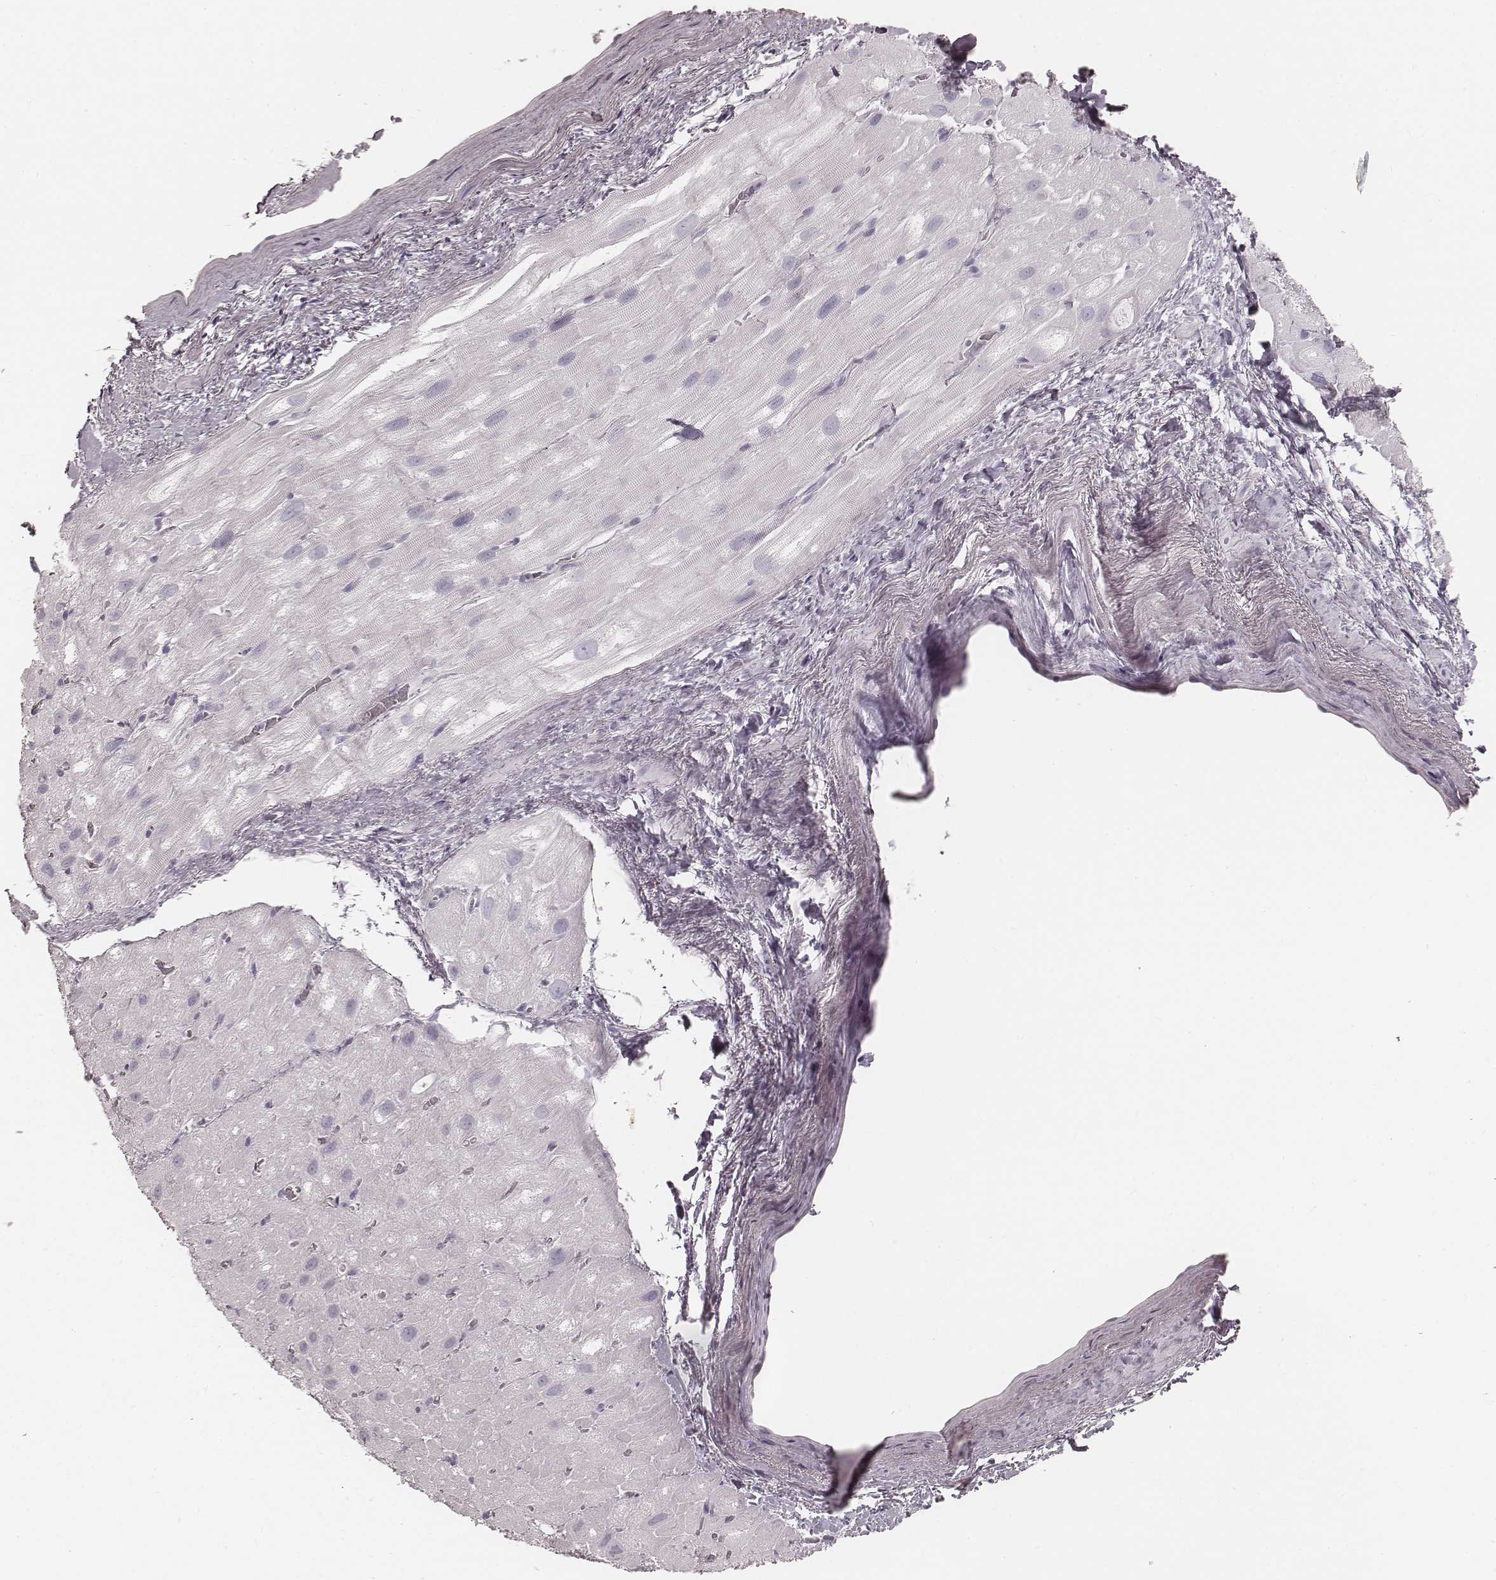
{"staining": {"intensity": "negative", "quantity": "none", "location": "none"}, "tissue": "heart muscle", "cell_type": "Cardiomyocytes", "image_type": "normal", "snomed": [{"axis": "morphology", "description": "Normal tissue, NOS"}, {"axis": "topography", "description": "Heart"}], "caption": "Histopathology image shows no significant protein staining in cardiomyocytes of benign heart muscle.", "gene": "KRT34", "patient": {"sex": "male", "age": 61}}